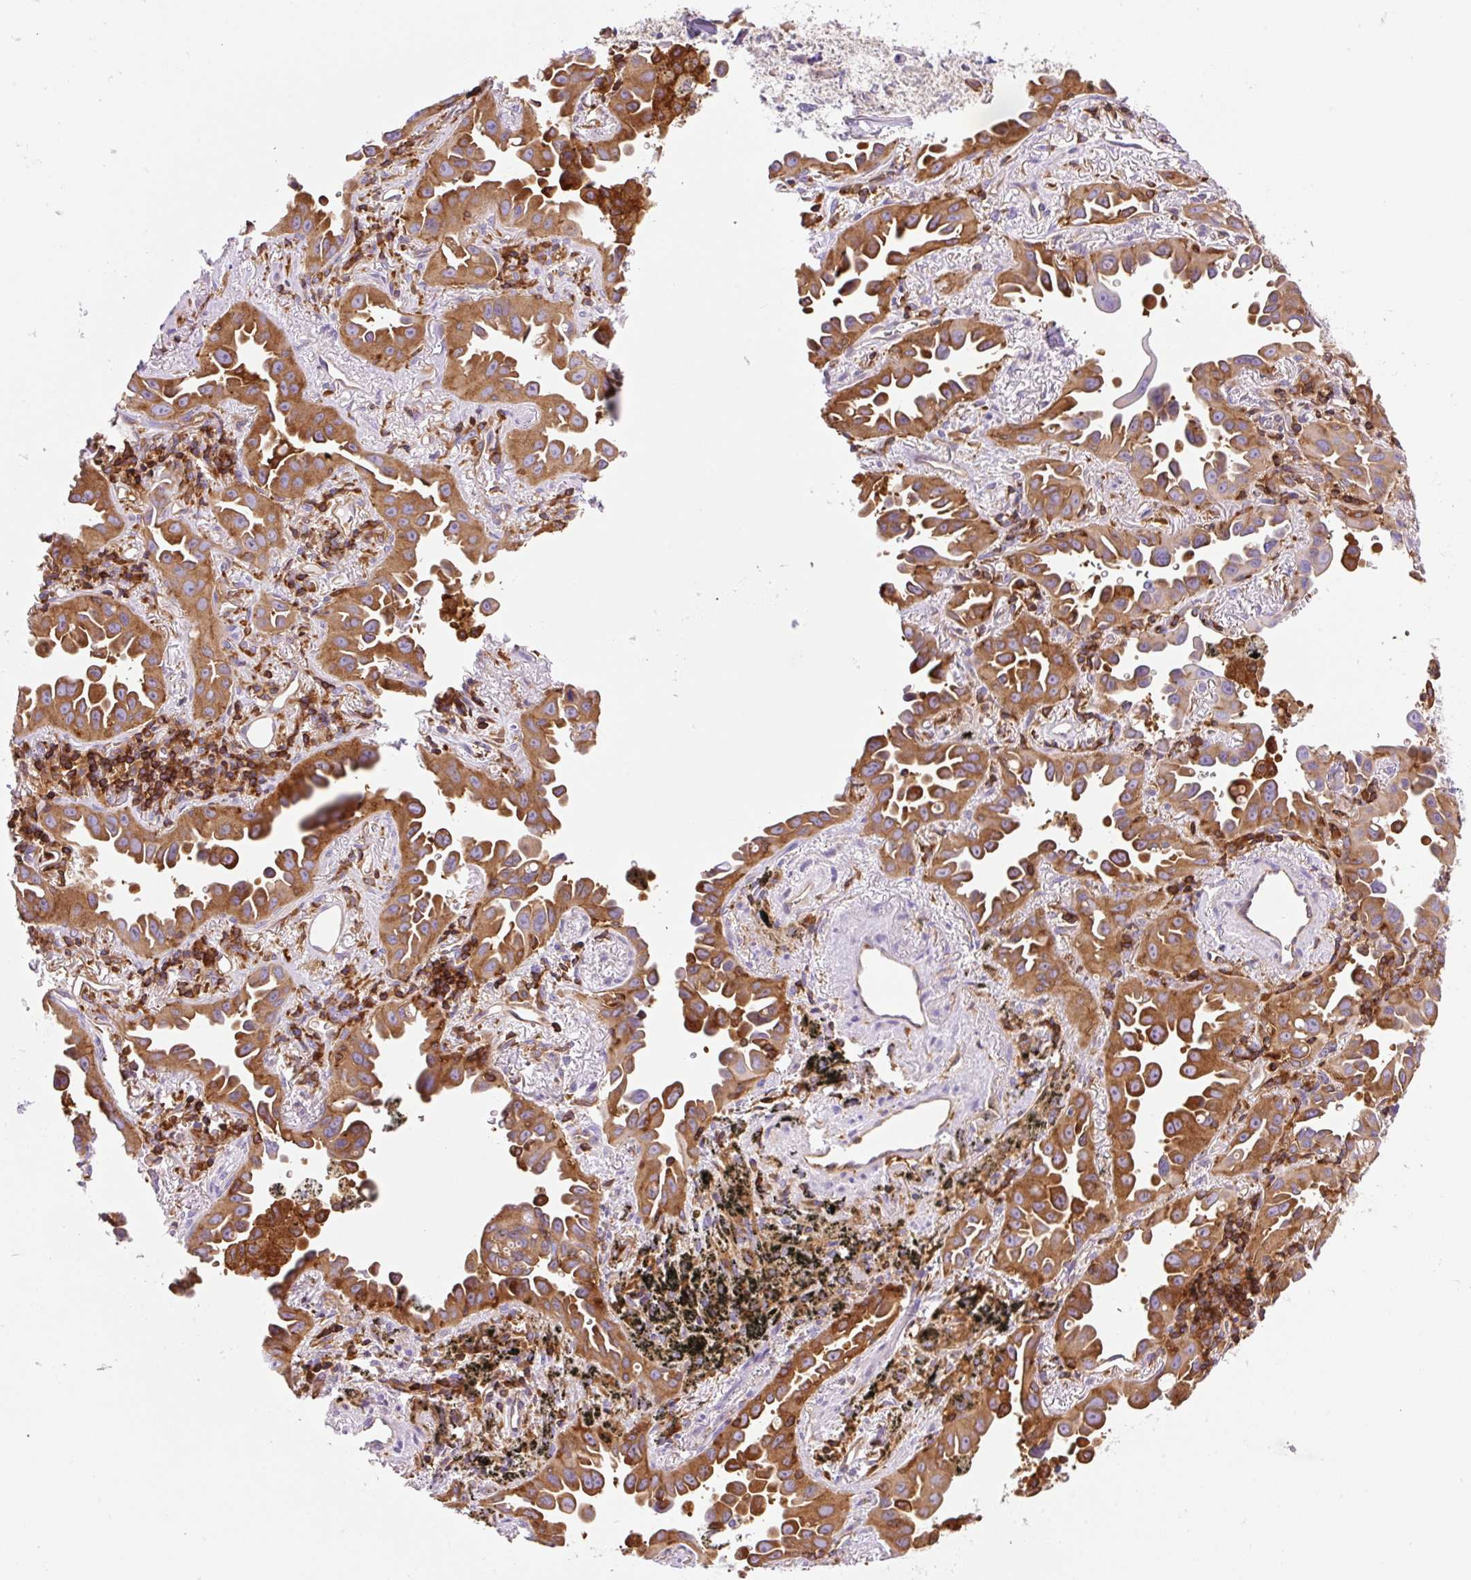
{"staining": {"intensity": "strong", "quantity": ">75%", "location": "cytoplasmic/membranous"}, "tissue": "lung cancer", "cell_type": "Tumor cells", "image_type": "cancer", "snomed": [{"axis": "morphology", "description": "Adenocarcinoma, NOS"}, {"axis": "topography", "description": "Lung"}], "caption": "Protein expression analysis of lung cancer (adenocarcinoma) reveals strong cytoplasmic/membranous positivity in about >75% of tumor cells. (IHC, brightfield microscopy, high magnification).", "gene": "DNM2", "patient": {"sex": "male", "age": 68}}